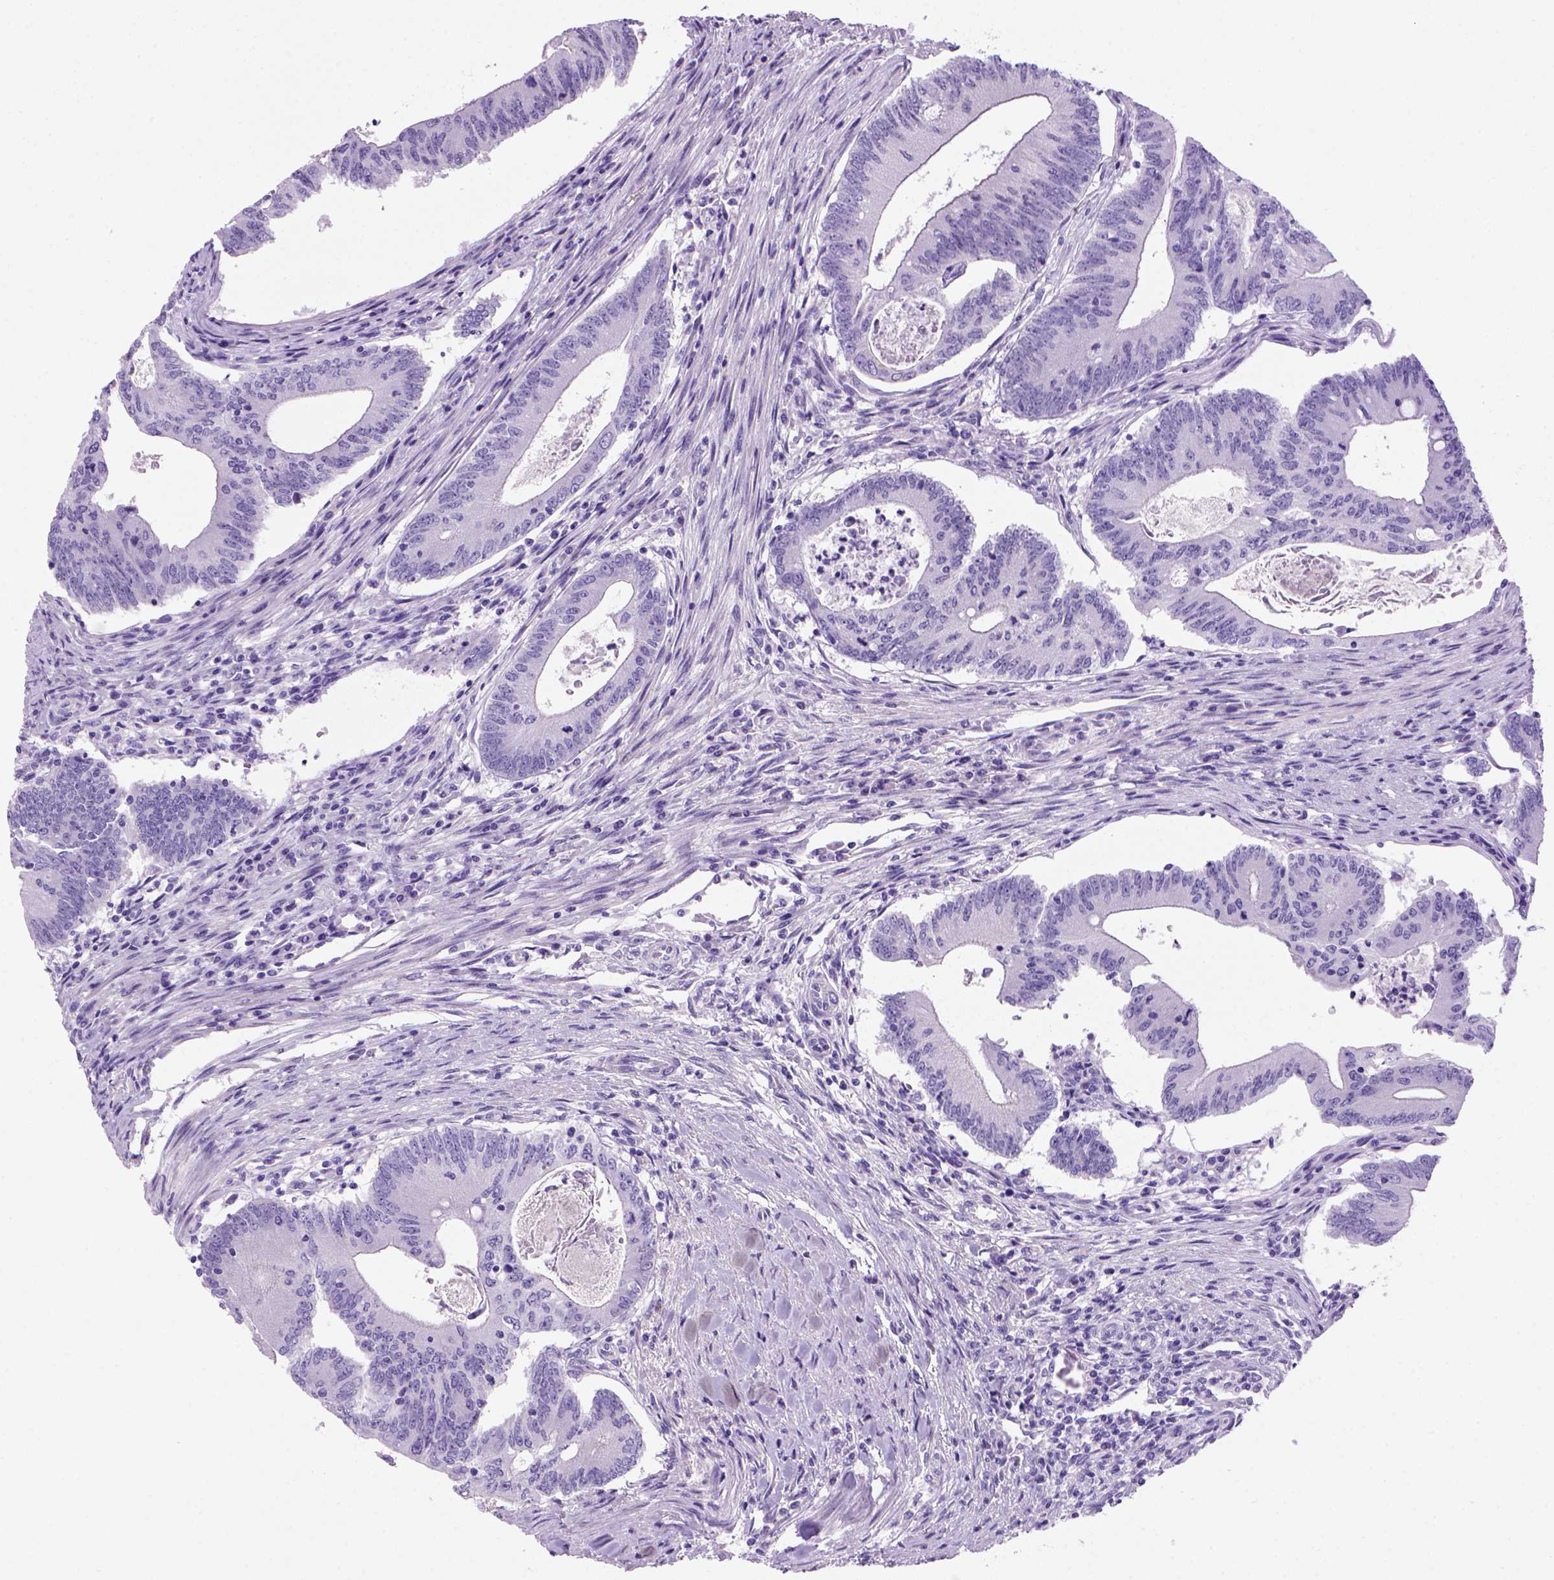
{"staining": {"intensity": "negative", "quantity": "none", "location": "none"}, "tissue": "colorectal cancer", "cell_type": "Tumor cells", "image_type": "cancer", "snomed": [{"axis": "morphology", "description": "Adenocarcinoma, NOS"}, {"axis": "topography", "description": "Colon"}], "caption": "A histopathology image of colorectal cancer (adenocarcinoma) stained for a protein shows no brown staining in tumor cells.", "gene": "ARHGEF33", "patient": {"sex": "female", "age": 70}}